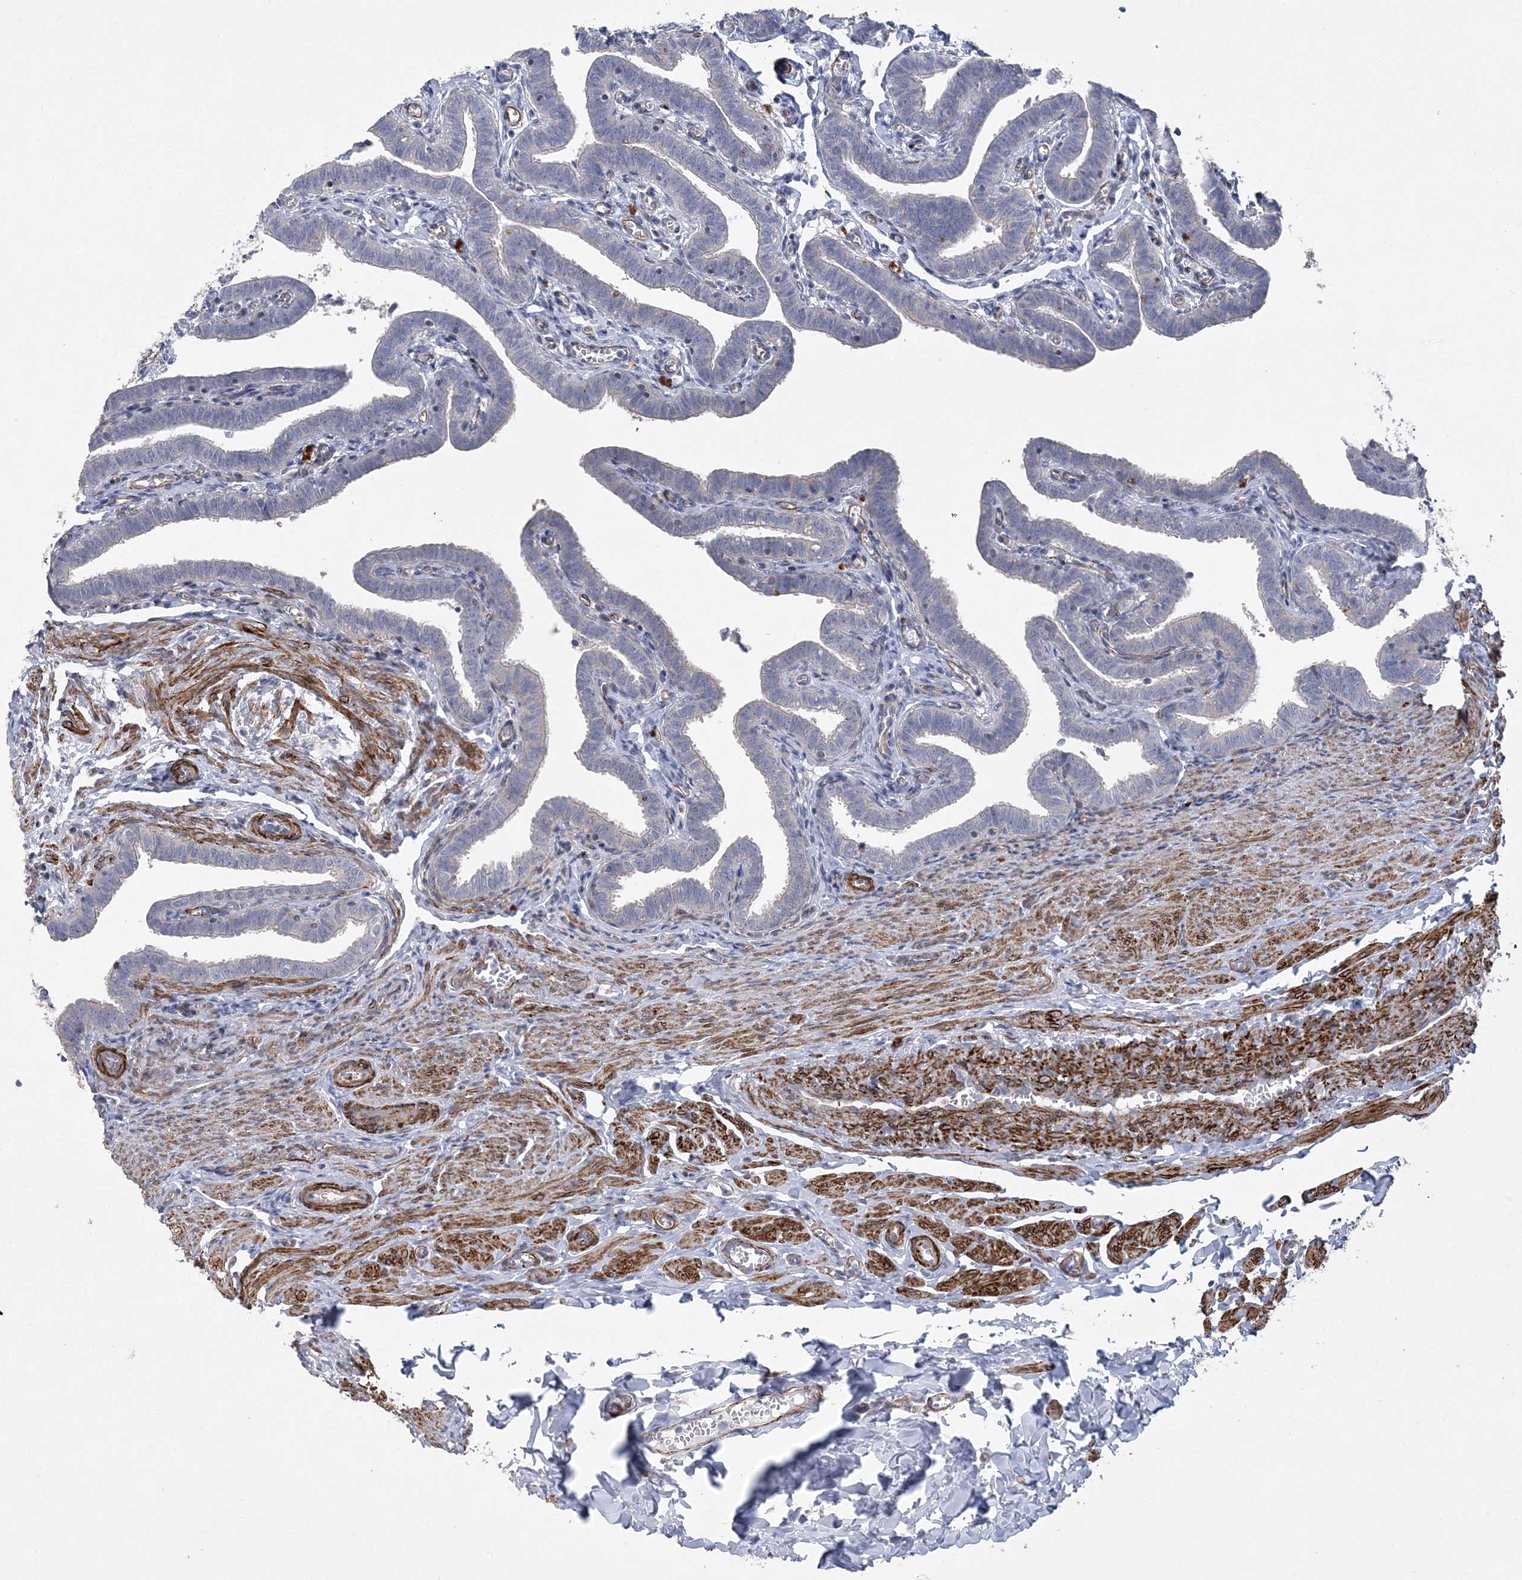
{"staining": {"intensity": "negative", "quantity": "none", "location": "none"}, "tissue": "fallopian tube", "cell_type": "Glandular cells", "image_type": "normal", "snomed": [{"axis": "morphology", "description": "Normal tissue, NOS"}, {"axis": "topography", "description": "Fallopian tube"}], "caption": "Immunohistochemistry (IHC) photomicrograph of normal fallopian tube: fallopian tube stained with DAB (3,3'-diaminobenzidine) shows no significant protein staining in glandular cells. (Brightfield microscopy of DAB (3,3'-diaminobenzidine) immunohistochemistry at high magnification).", "gene": "ARSJ", "patient": {"sex": "female", "age": 36}}